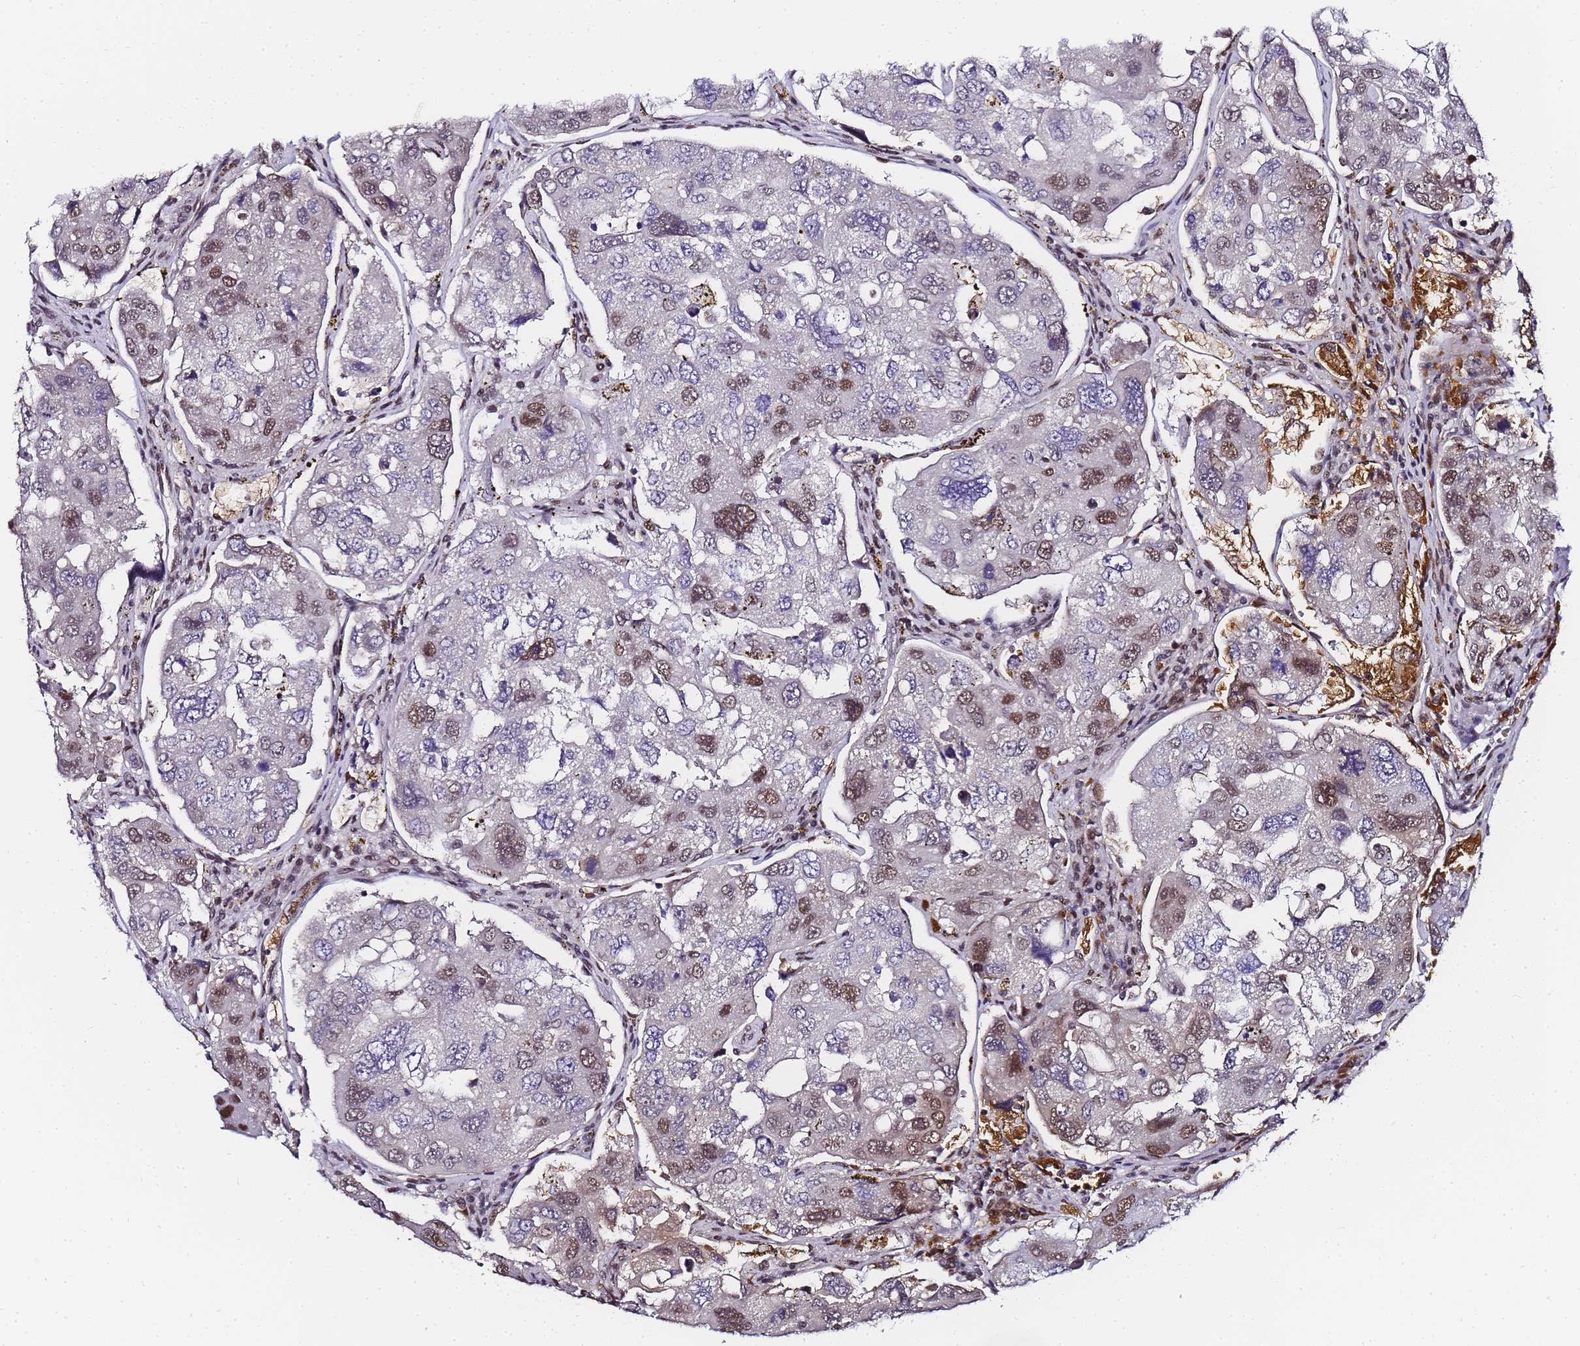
{"staining": {"intensity": "moderate", "quantity": "<25%", "location": "nuclear"}, "tissue": "urothelial cancer", "cell_type": "Tumor cells", "image_type": "cancer", "snomed": [{"axis": "morphology", "description": "Urothelial carcinoma, High grade"}, {"axis": "topography", "description": "Lymph node"}, {"axis": "topography", "description": "Urinary bladder"}], "caption": "Human urothelial cancer stained with a brown dye shows moderate nuclear positive expression in about <25% of tumor cells.", "gene": "POLR1A", "patient": {"sex": "male", "age": 51}}